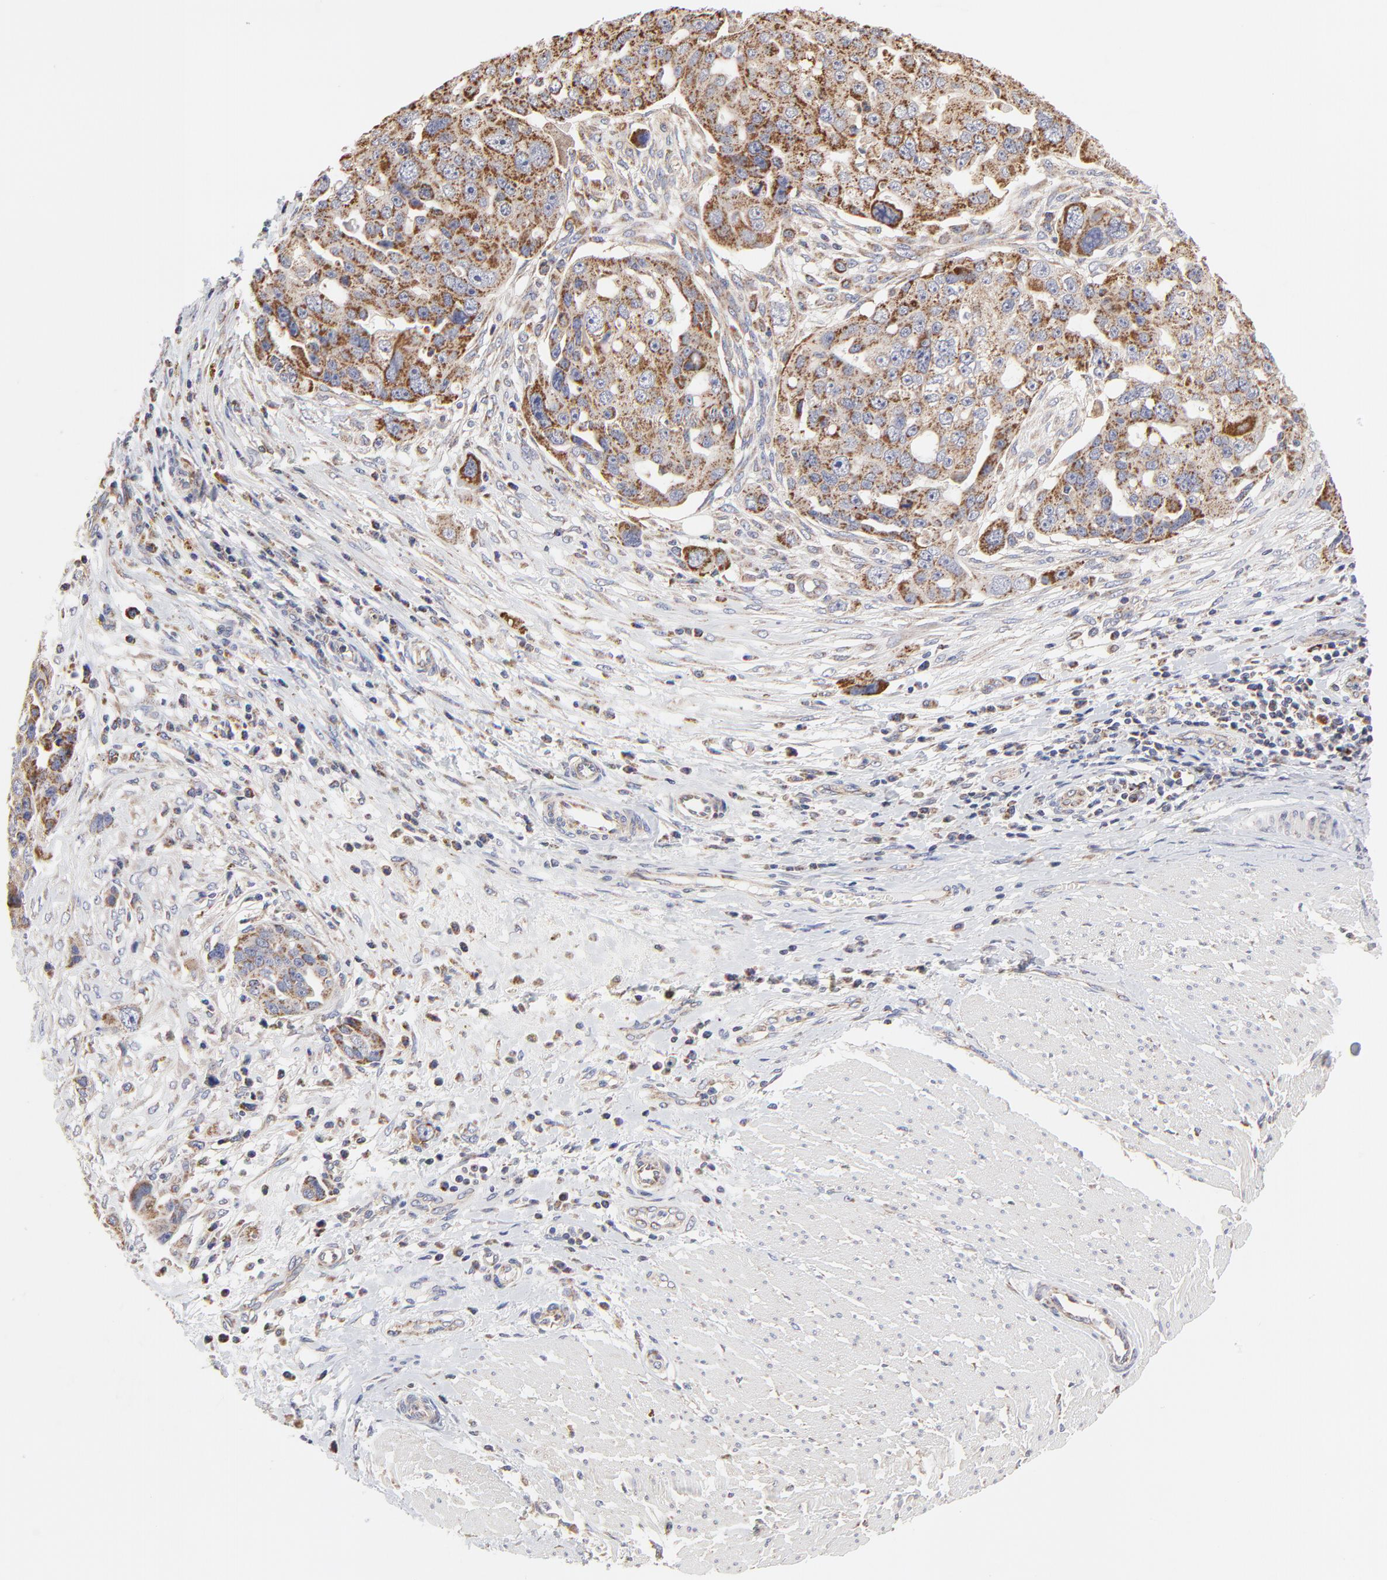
{"staining": {"intensity": "moderate", "quantity": ">75%", "location": "cytoplasmic/membranous"}, "tissue": "ovarian cancer", "cell_type": "Tumor cells", "image_type": "cancer", "snomed": [{"axis": "morphology", "description": "Carcinoma, endometroid"}, {"axis": "topography", "description": "Ovary"}], "caption": "This photomicrograph shows IHC staining of ovarian endometroid carcinoma, with medium moderate cytoplasmic/membranous positivity in about >75% of tumor cells.", "gene": "ZNF550", "patient": {"sex": "female", "age": 75}}